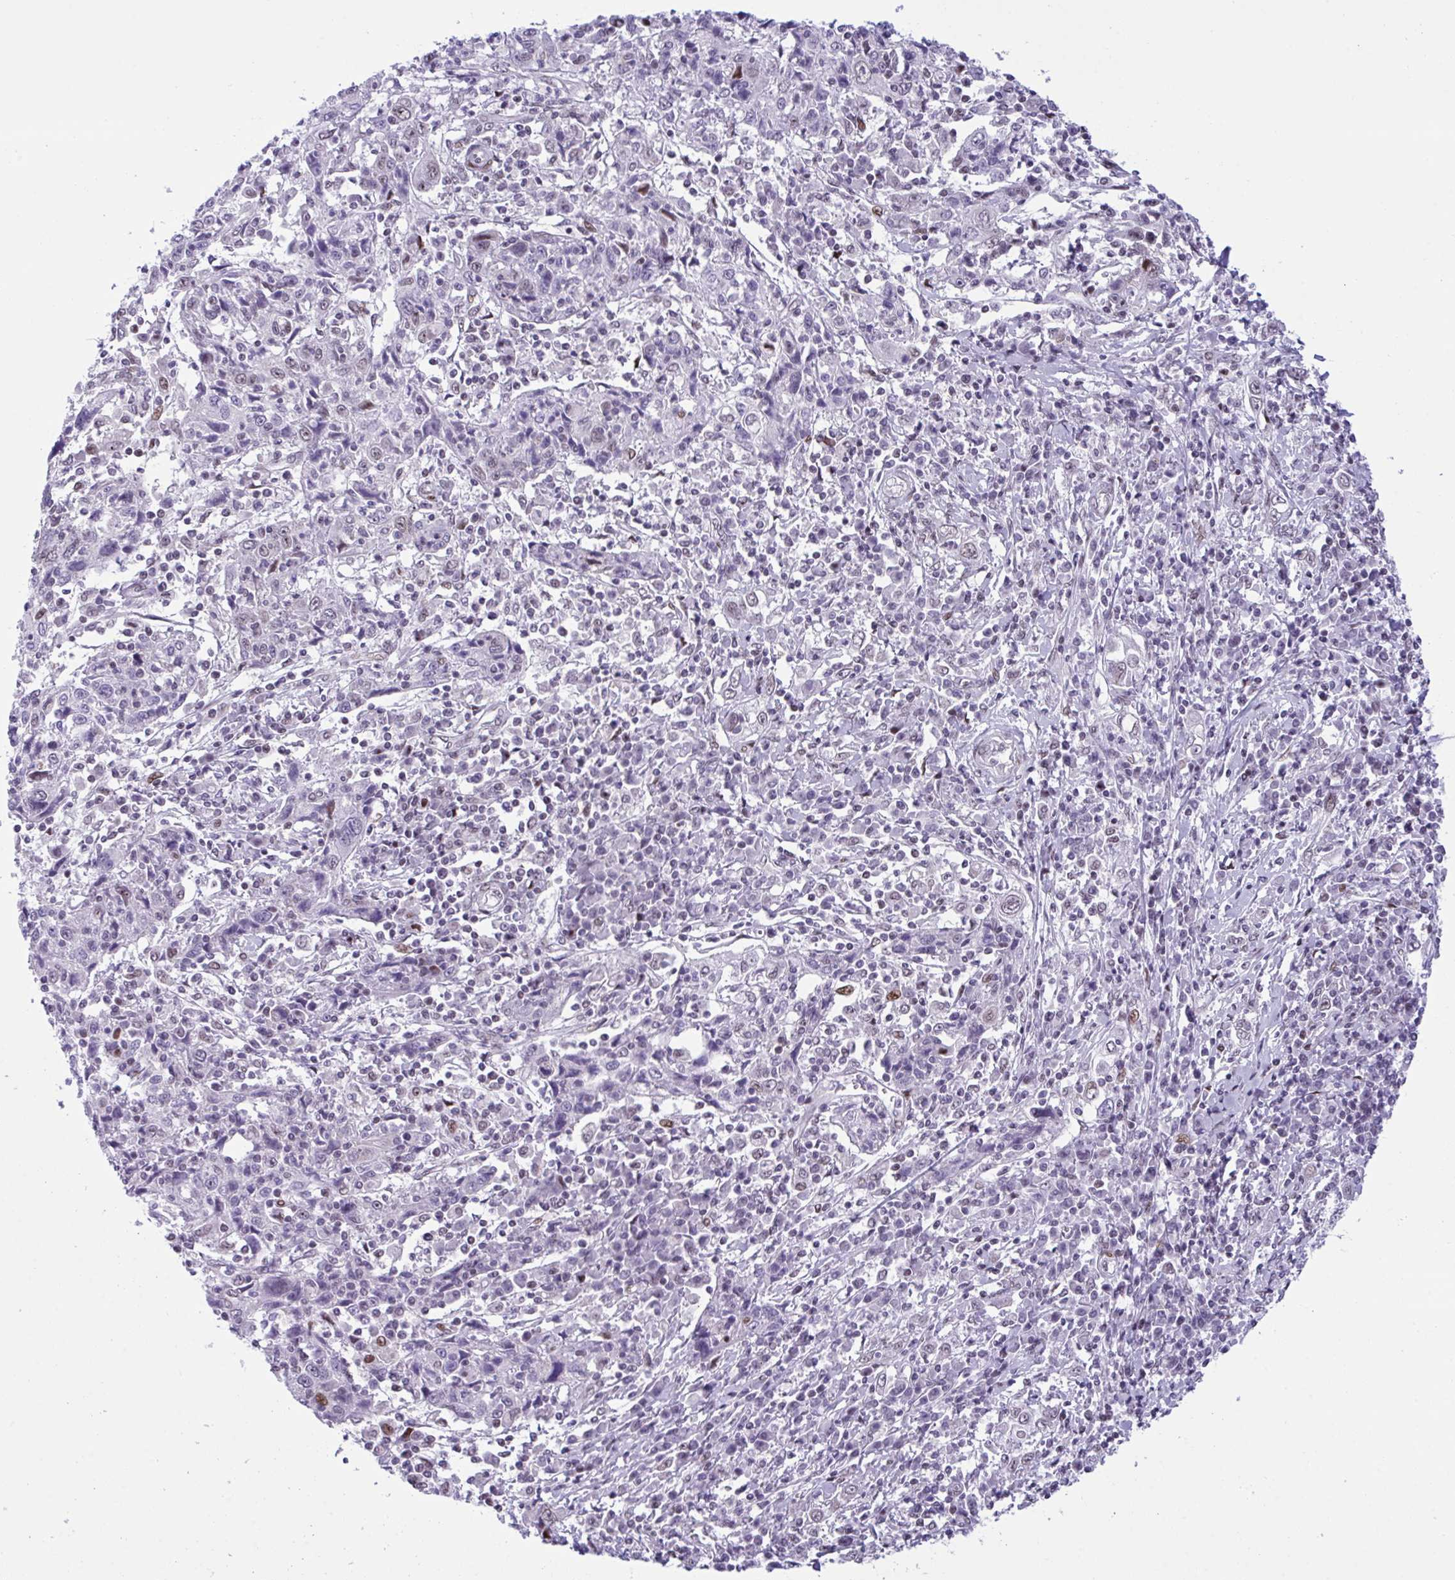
{"staining": {"intensity": "negative", "quantity": "none", "location": "none"}, "tissue": "cervical cancer", "cell_type": "Tumor cells", "image_type": "cancer", "snomed": [{"axis": "morphology", "description": "Squamous cell carcinoma, NOS"}, {"axis": "topography", "description": "Cervix"}], "caption": "Tumor cells show no significant protein staining in cervical cancer (squamous cell carcinoma). The staining is performed using DAB brown chromogen with nuclei counter-stained in using hematoxylin.", "gene": "ZFHX3", "patient": {"sex": "female", "age": 46}}